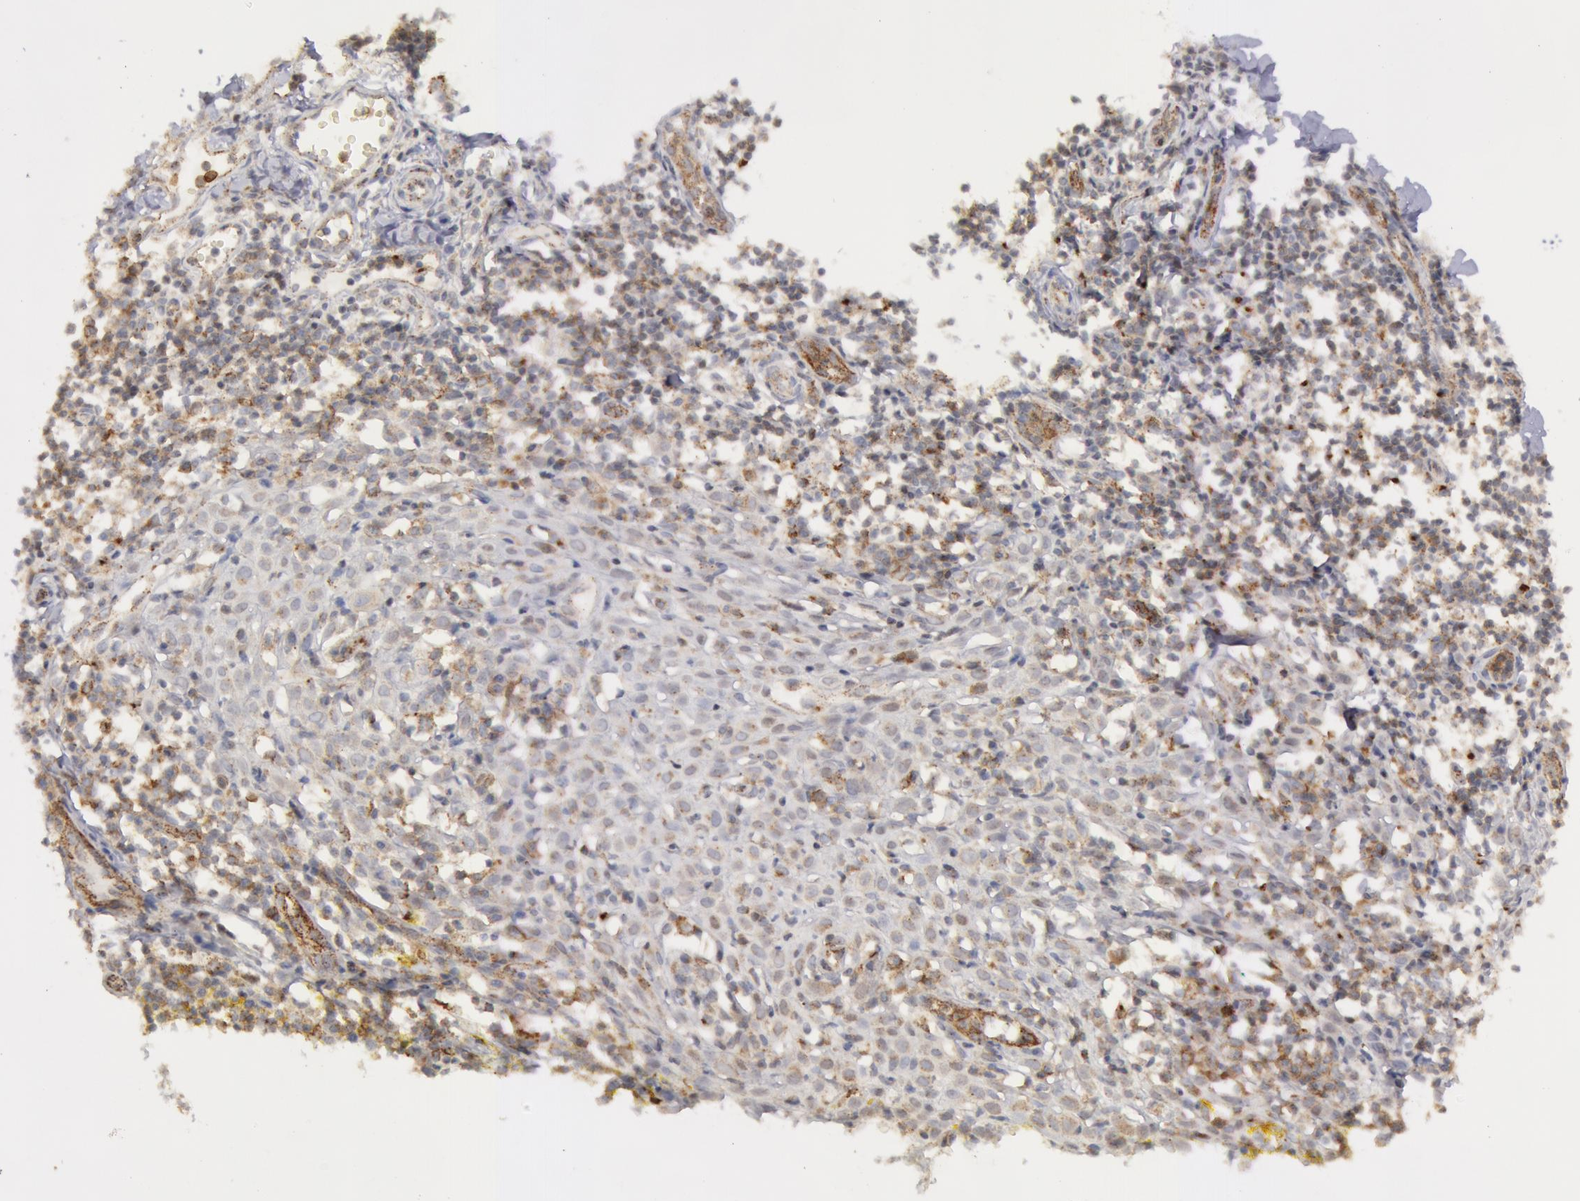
{"staining": {"intensity": "moderate", "quantity": "<25%", "location": "cytoplasmic/membranous"}, "tissue": "melanoma", "cell_type": "Tumor cells", "image_type": "cancer", "snomed": [{"axis": "morphology", "description": "Malignant melanoma, NOS"}, {"axis": "topography", "description": "Skin"}], "caption": "IHC (DAB (3,3'-diaminobenzidine)) staining of malignant melanoma reveals moderate cytoplasmic/membranous protein staining in about <25% of tumor cells.", "gene": "FLOT2", "patient": {"sex": "female", "age": 52}}